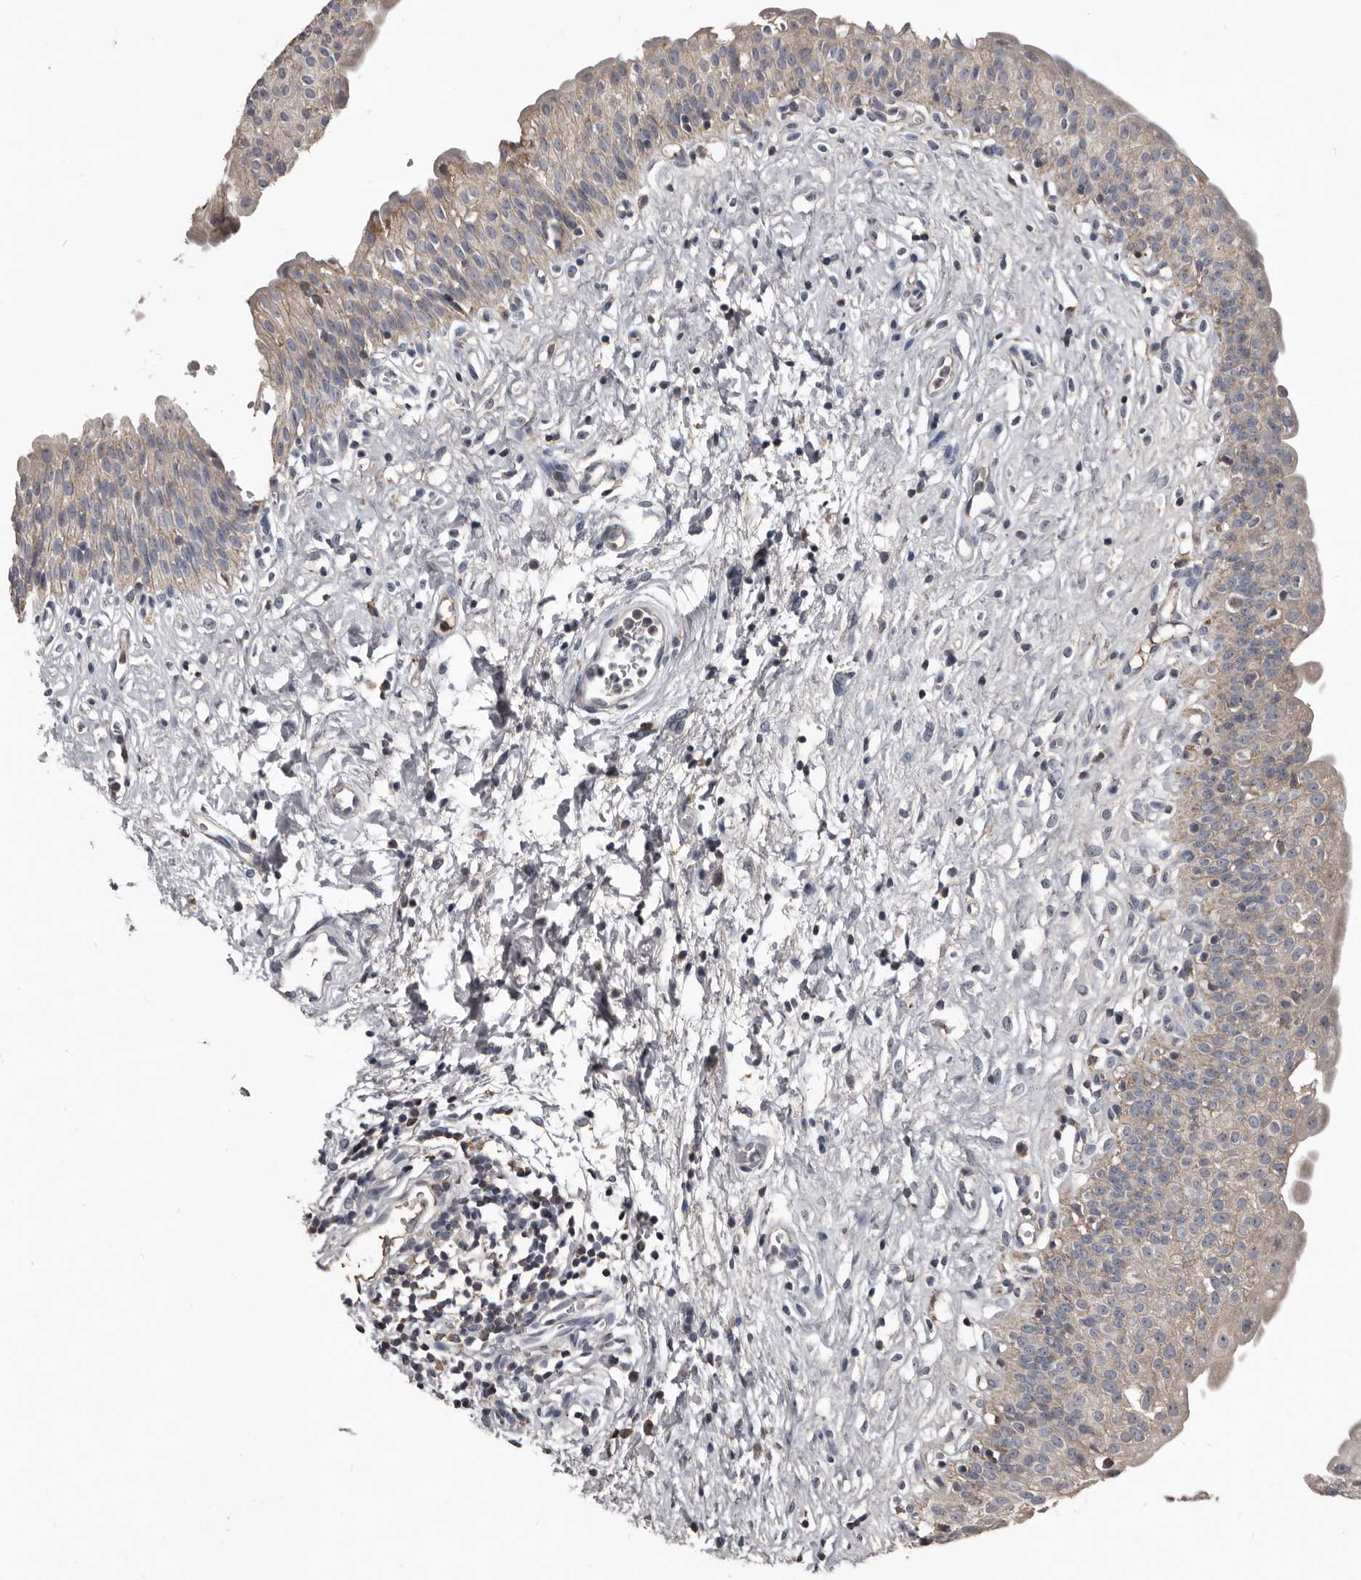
{"staining": {"intensity": "weak", "quantity": "25%-75%", "location": "cytoplasmic/membranous"}, "tissue": "urinary bladder", "cell_type": "Urothelial cells", "image_type": "normal", "snomed": [{"axis": "morphology", "description": "Normal tissue, NOS"}, {"axis": "topography", "description": "Urinary bladder"}], "caption": "A high-resolution image shows IHC staining of unremarkable urinary bladder, which displays weak cytoplasmic/membranous positivity in about 25%-75% of urothelial cells.", "gene": "GREB1", "patient": {"sex": "male", "age": 51}}